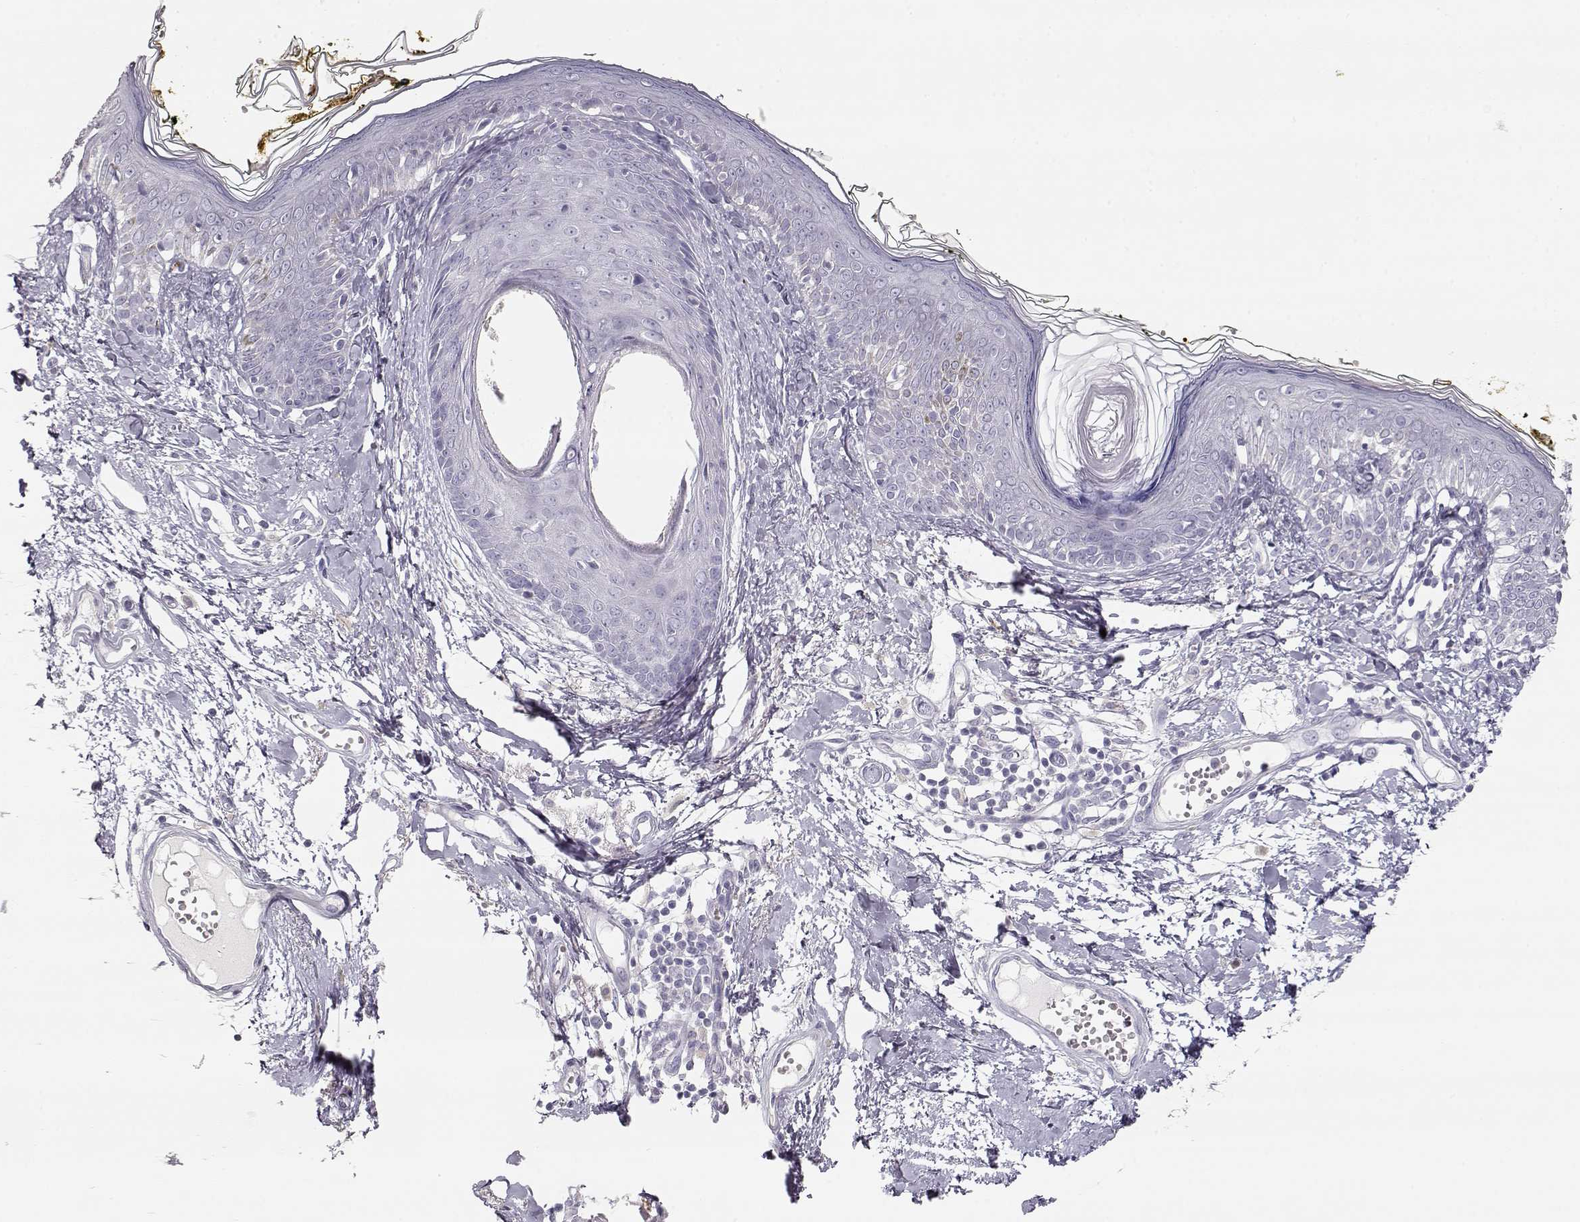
{"staining": {"intensity": "negative", "quantity": "none", "location": "none"}, "tissue": "skin", "cell_type": "Fibroblasts", "image_type": "normal", "snomed": [{"axis": "morphology", "description": "Normal tissue, NOS"}, {"axis": "topography", "description": "Skin"}], "caption": "Immunohistochemistry photomicrograph of benign skin: human skin stained with DAB (3,3'-diaminobenzidine) demonstrates no significant protein staining in fibroblasts.", "gene": "LEPR", "patient": {"sex": "male", "age": 76}}